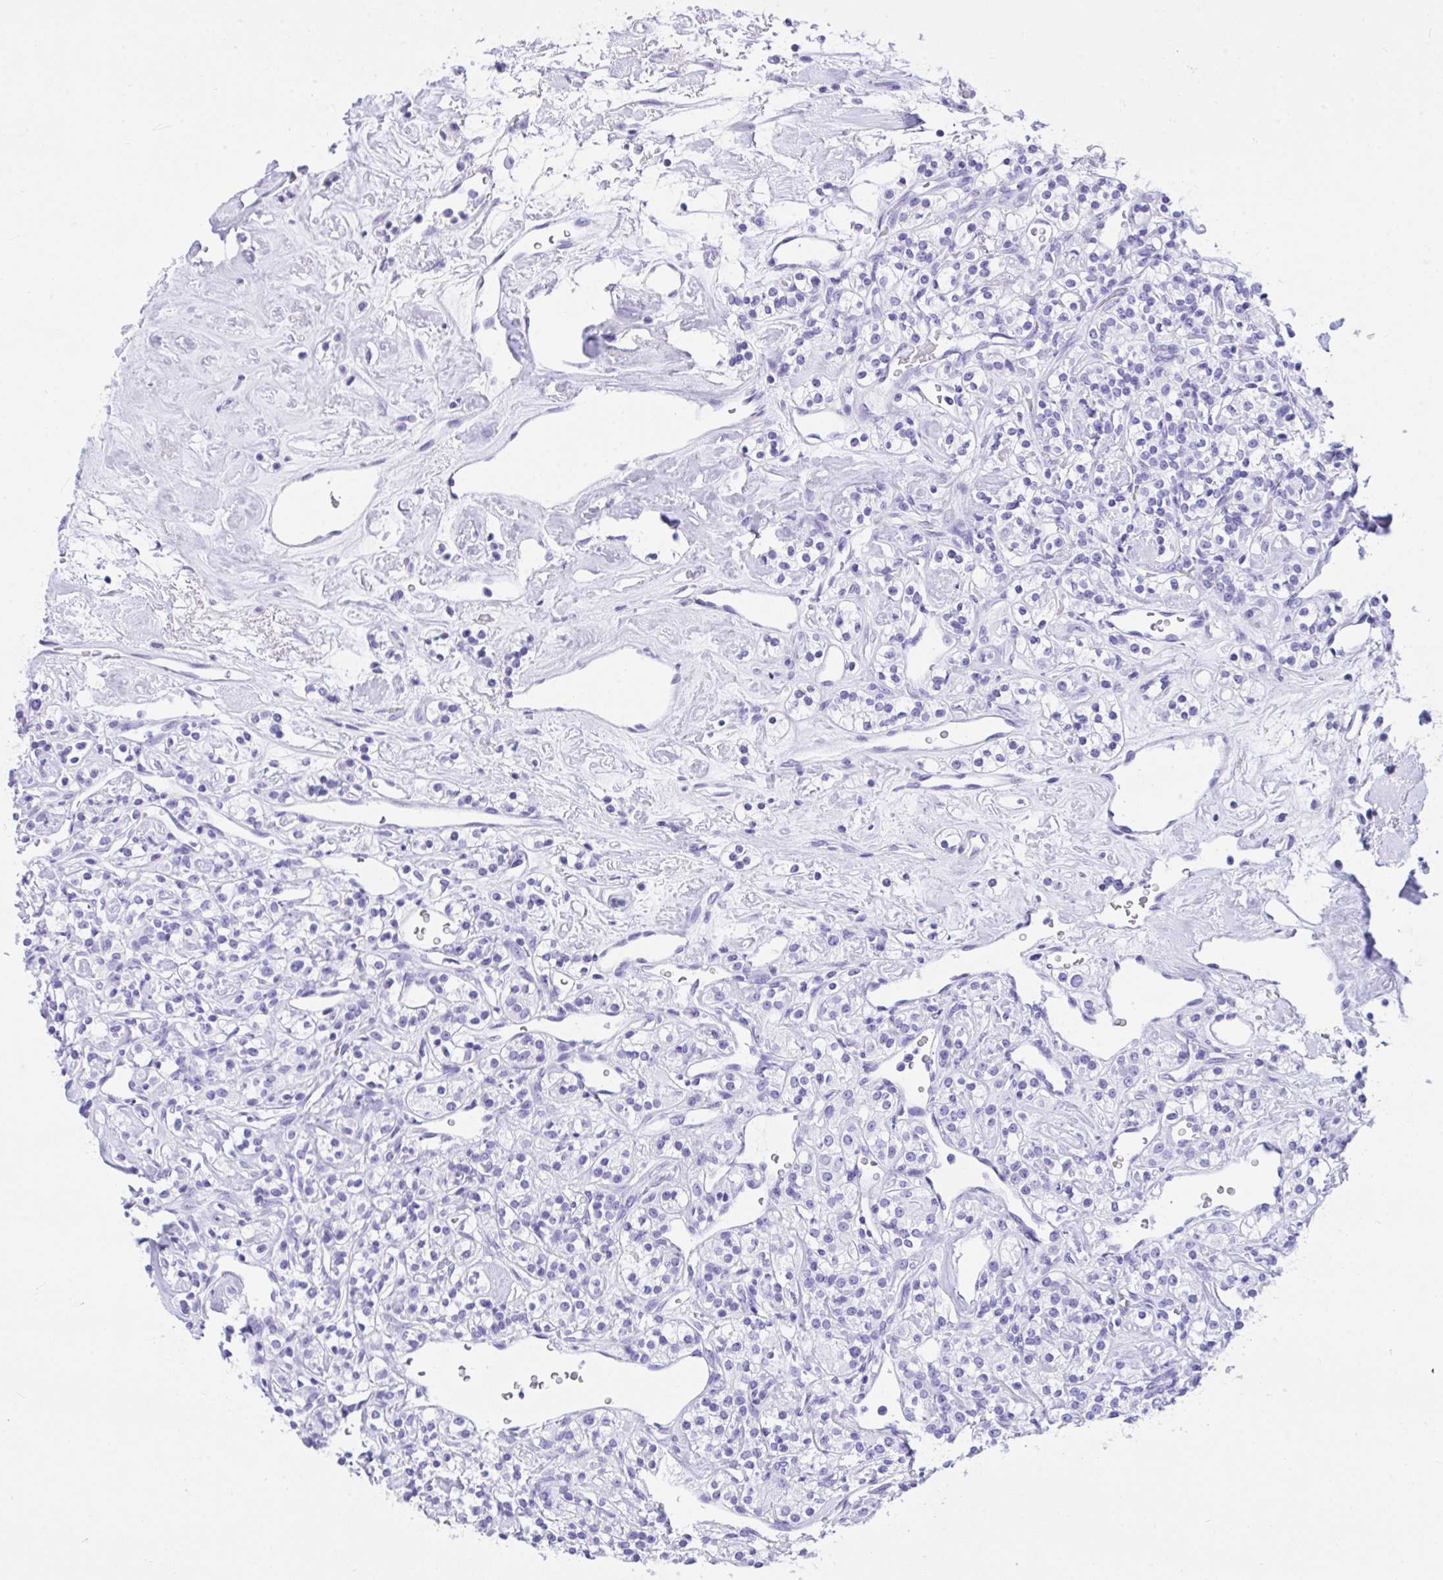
{"staining": {"intensity": "negative", "quantity": "none", "location": "none"}, "tissue": "renal cancer", "cell_type": "Tumor cells", "image_type": "cancer", "snomed": [{"axis": "morphology", "description": "Adenocarcinoma, NOS"}, {"axis": "topography", "description": "Kidney"}], "caption": "Renal adenocarcinoma was stained to show a protein in brown. There is no significant staining in tumor cells. (DAB immunohistochemistry, high magnification).", "gene": "TLN2", "patient": {"sex": "male", "age": 77}}